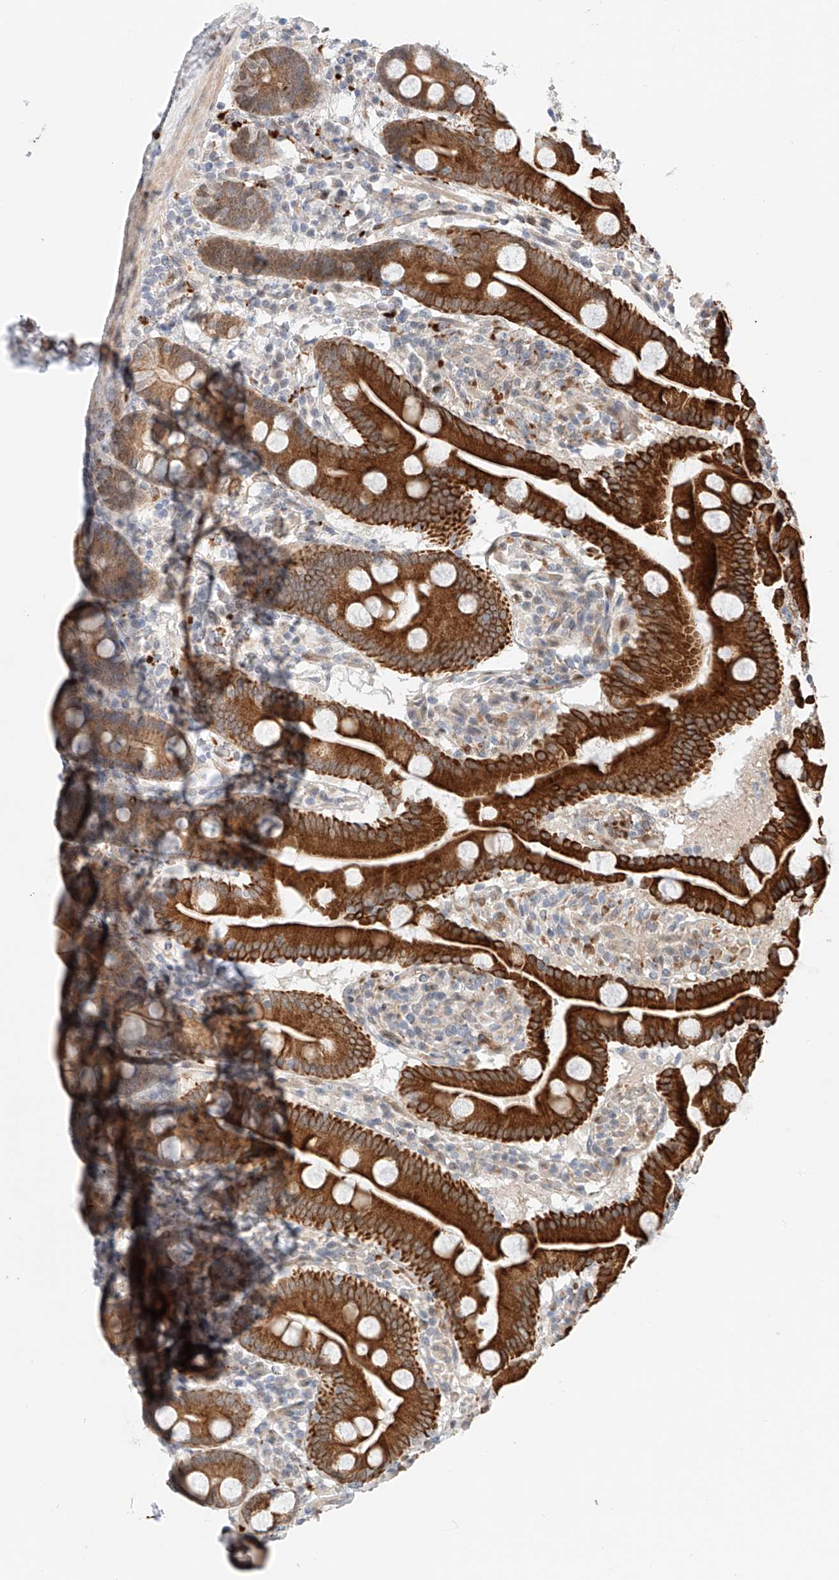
{"staining": {"intensity": "strong", "quantity": ">75%", "location": "cytoplasmic/membranous"}, "tissue": "duodenum", "cell_type": "Glandular cells", "image_type": "normal", "snomed": [{"axis": "morphology", "description": "Normal tissue, NOS"}, {"axis": "topography", "description": "Duodenum"}], "caption": "Approximately >75% of glandular cells in unremarkable human duodenum exhibit strong cytoplasmic/membranous protein positivity as visualized by brown immunohistochemical staining.", "gene": "GCNT1", "patient": {"sex": "male", "age": 55}}